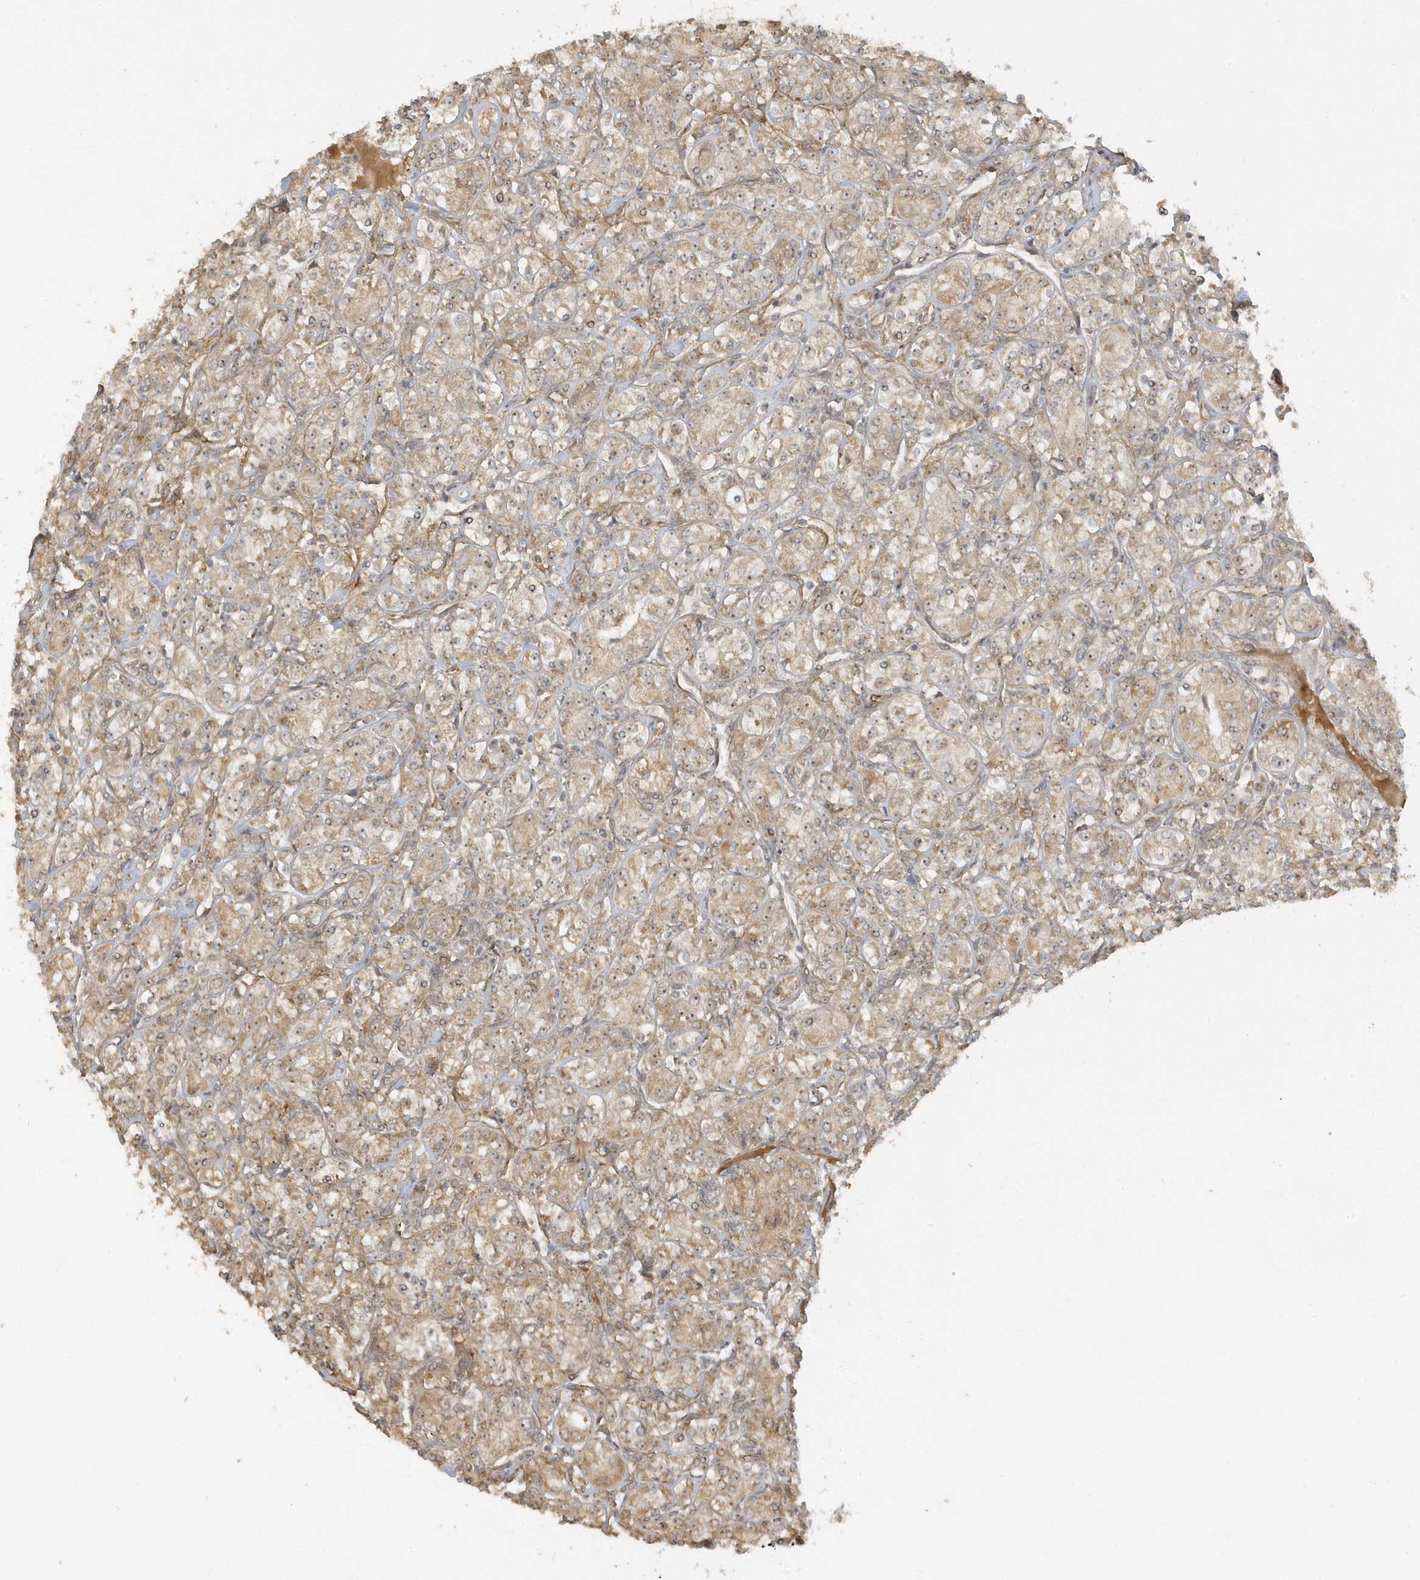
{"staining": {"intensity": "moderate", "quantity": ">75%", "location": "cytoplasmic/membranous"}, "tissue": "renal cancer", "cell_type": "Tumor cells", "image_type": "cancer", "snomed": [{"axis": "morphology", "description": "Adenocarcinoma, NOS"}, {"axis": "topography", "description": "Kidney"}], "caption": "This is a histology image of IHC staining of adenocarcinoma (renal), which shows moderate positivity in the cytoplasmic/membranous of tumor cells.", "gene": "ECM2", "patient": {"sex": "male", "age": 77}}